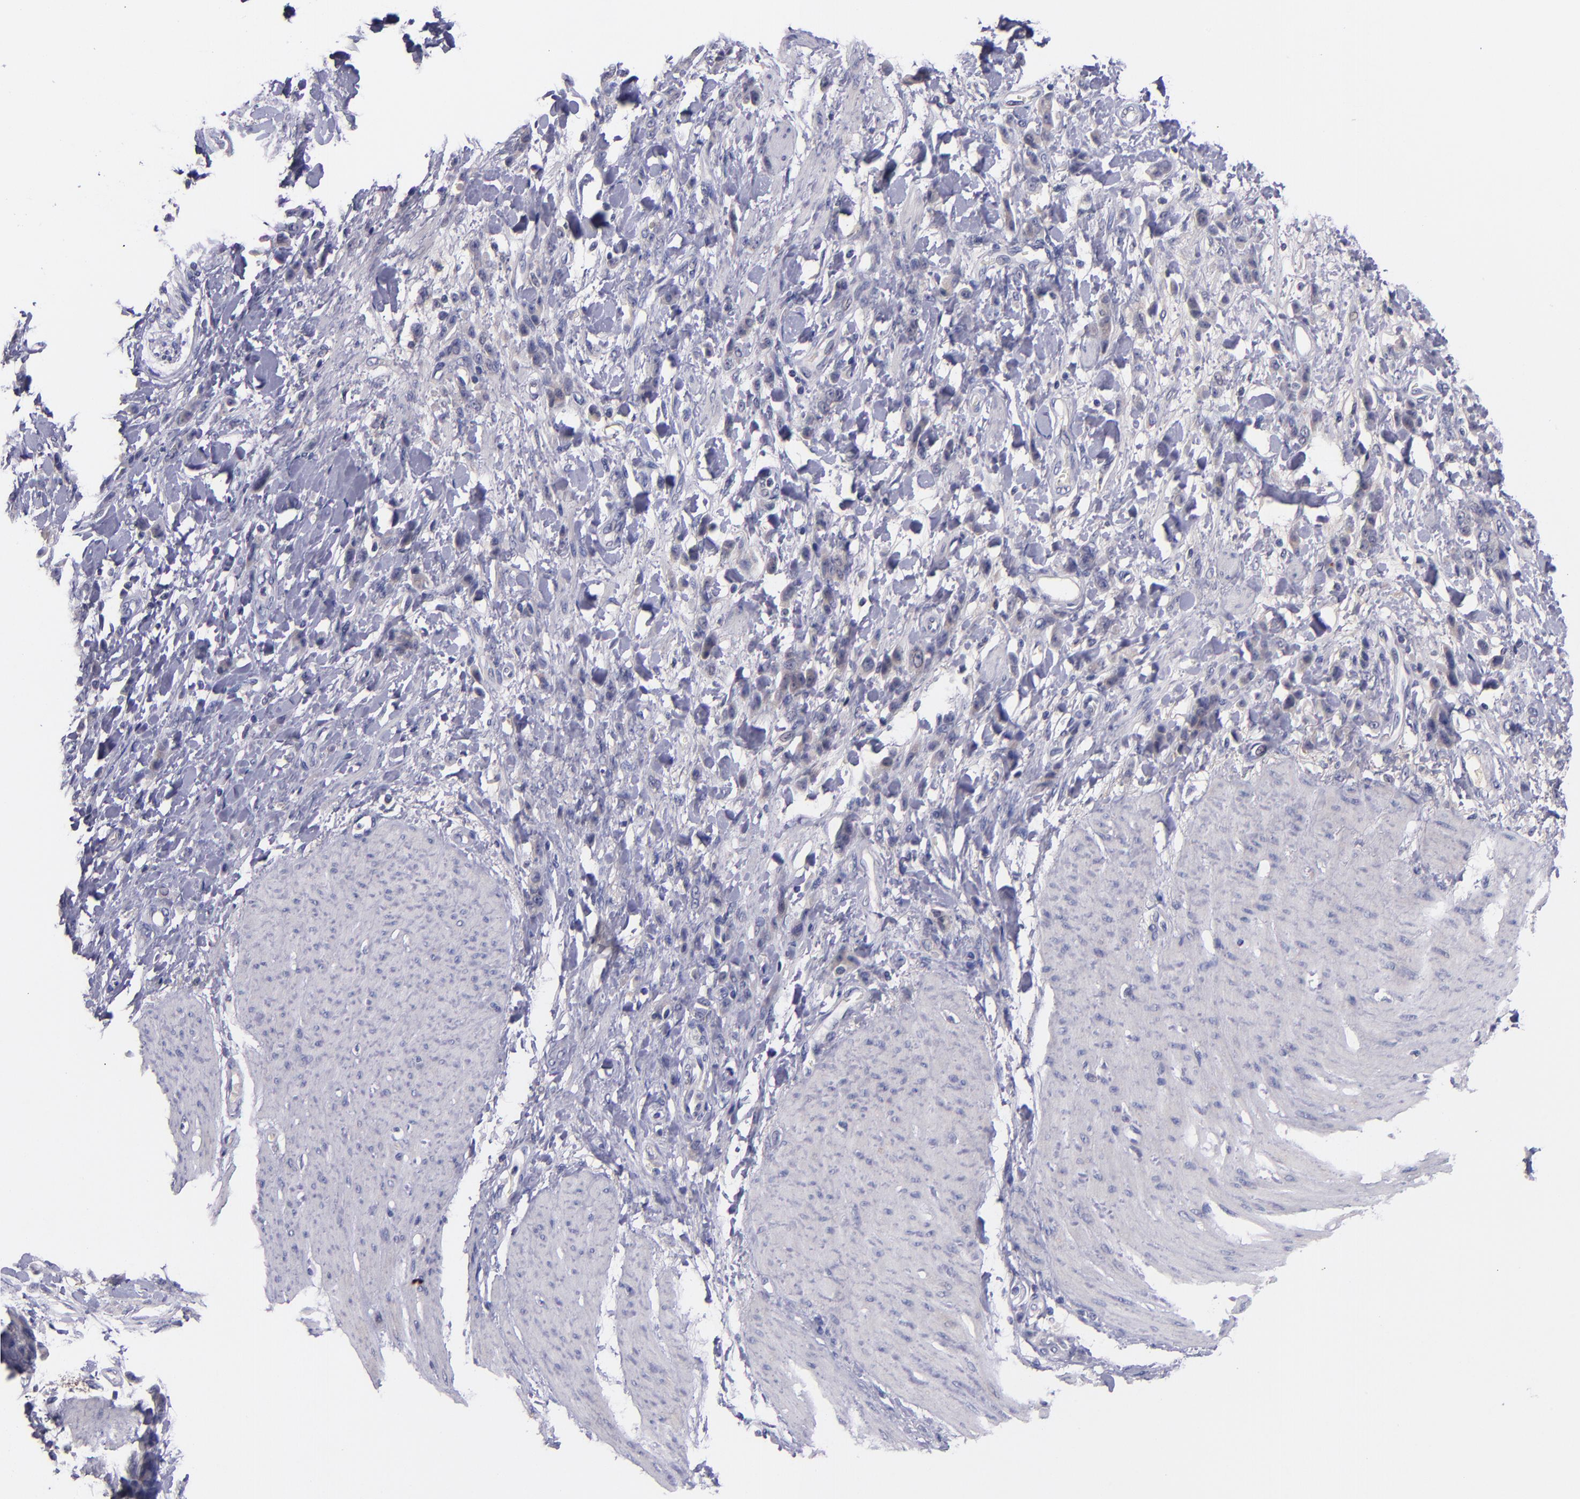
{"staining": {"intensity": "weak", "quantity": ">75%", "location": "cytoplasmic/membranous"}, "tissue": "stomach cancer", "cell_type": "Tumor cells", "image_type": "cancer", "snomed": [{"axis": "morphology", "description": "Normal tissue, NOS"}, {"axis": "morphology", "description": "Adenocarcinoma, NOS"}, {"axis": "topography", "description": "Stomach"}], "caption": "Protein staining exhibits weak cytoplasmic/membranous positivity in about >75% of tumor cells in stomach cancer. The protein of interest is shown in brown color, while the nuclei are stained blue.", "gene": "RBP4", "patient": {"sex": "male", "age": 82}}